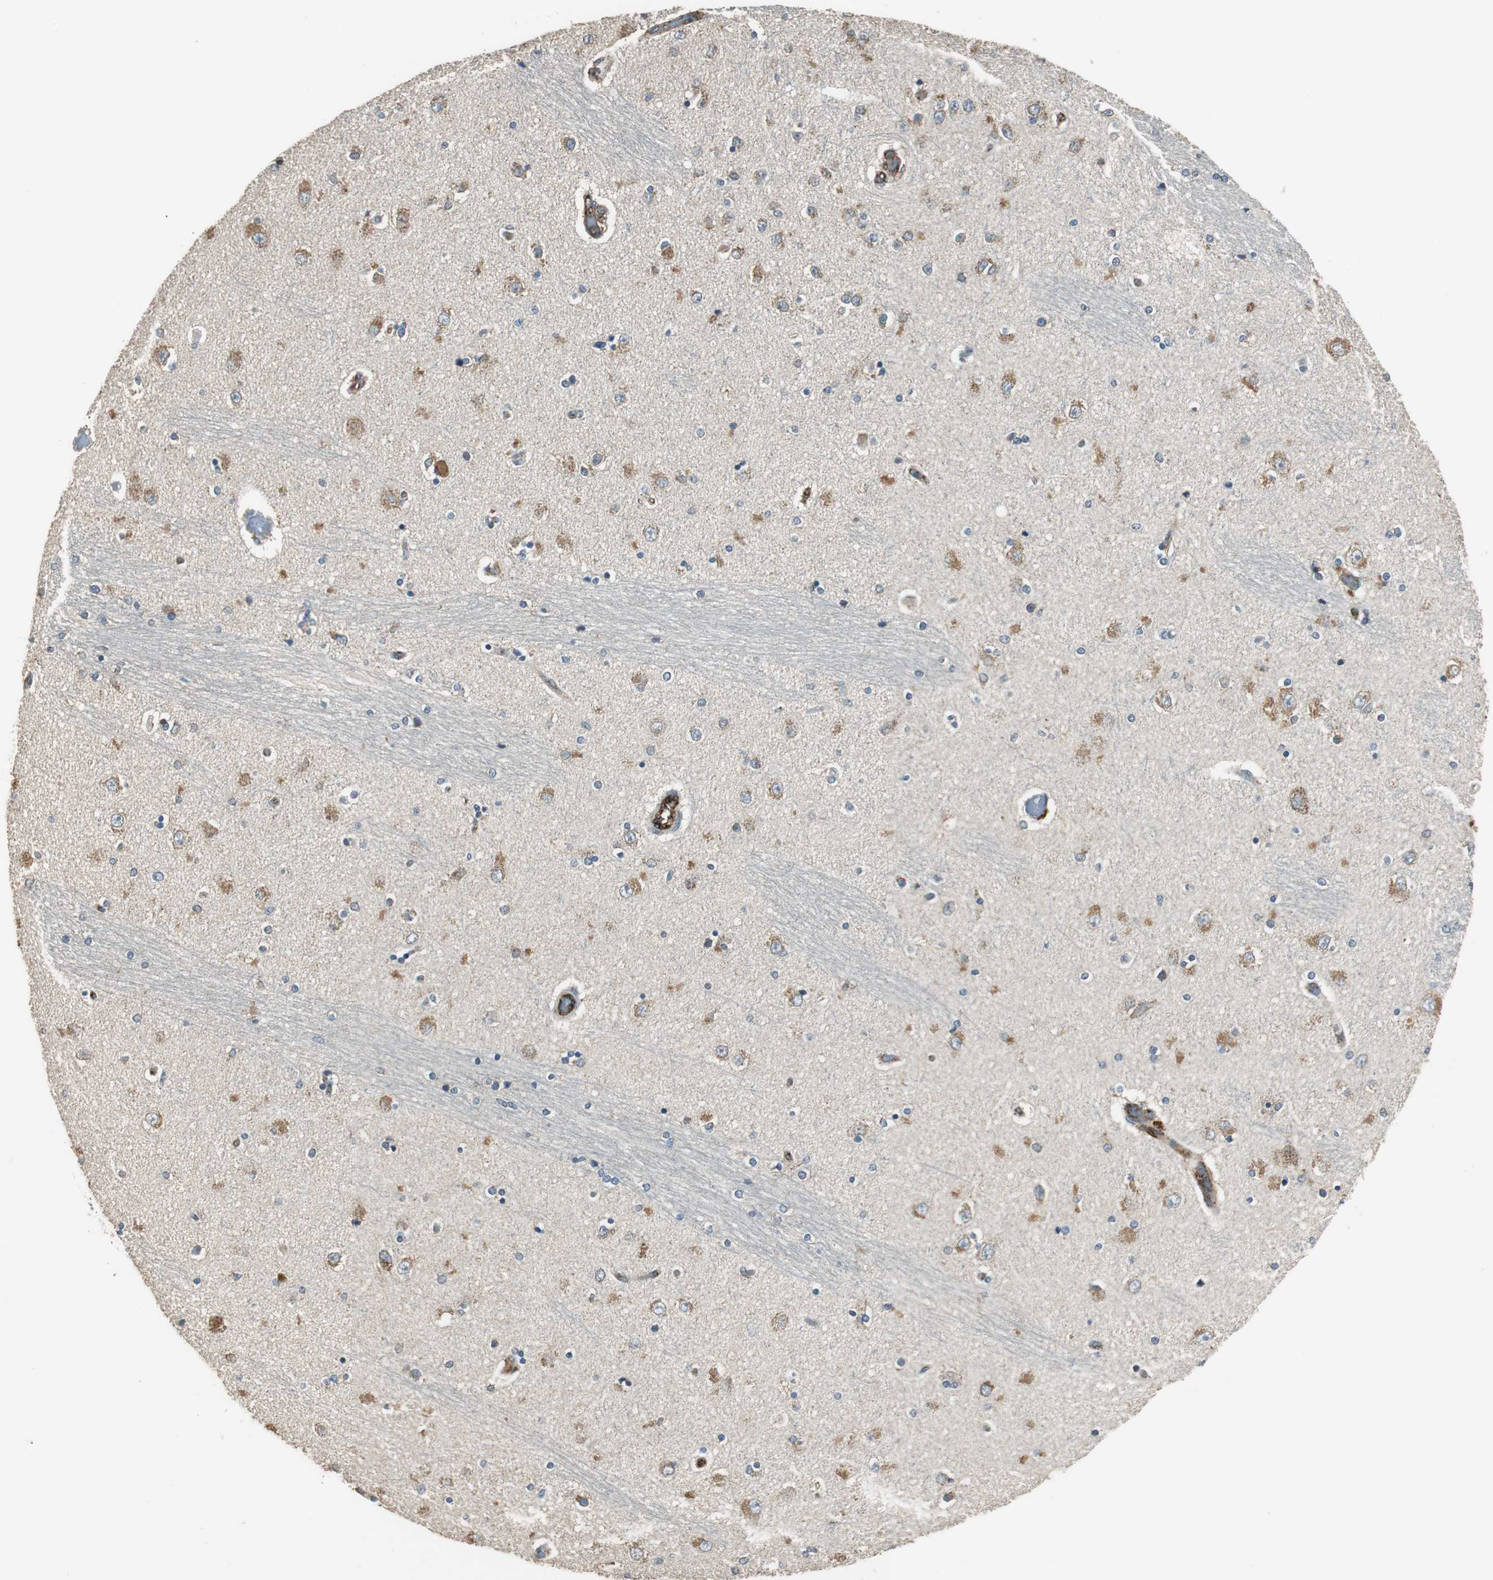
{"staining": {"intensity": "moderate", "quantity": ">75%", "location": "cytoplasmic/membranous"}, "tissue": "hippocampus", "cell_type": "Glial cells", "image_type": "normal", "snomed": [{"axis": "morphology", "description": "Normal tissue, NOS"}, {"axis": "topography", "description": "Hippocampus"}], "caption": "Protein staining of benign hippocampus shows moderate cytoplasmic/membranous staining in approximately >75% of glial cells. (DAB IHC with brightfield microscopy, high magnification).", "gene": "MSTO1", "patient": {"sex": "female", "age": 54}}